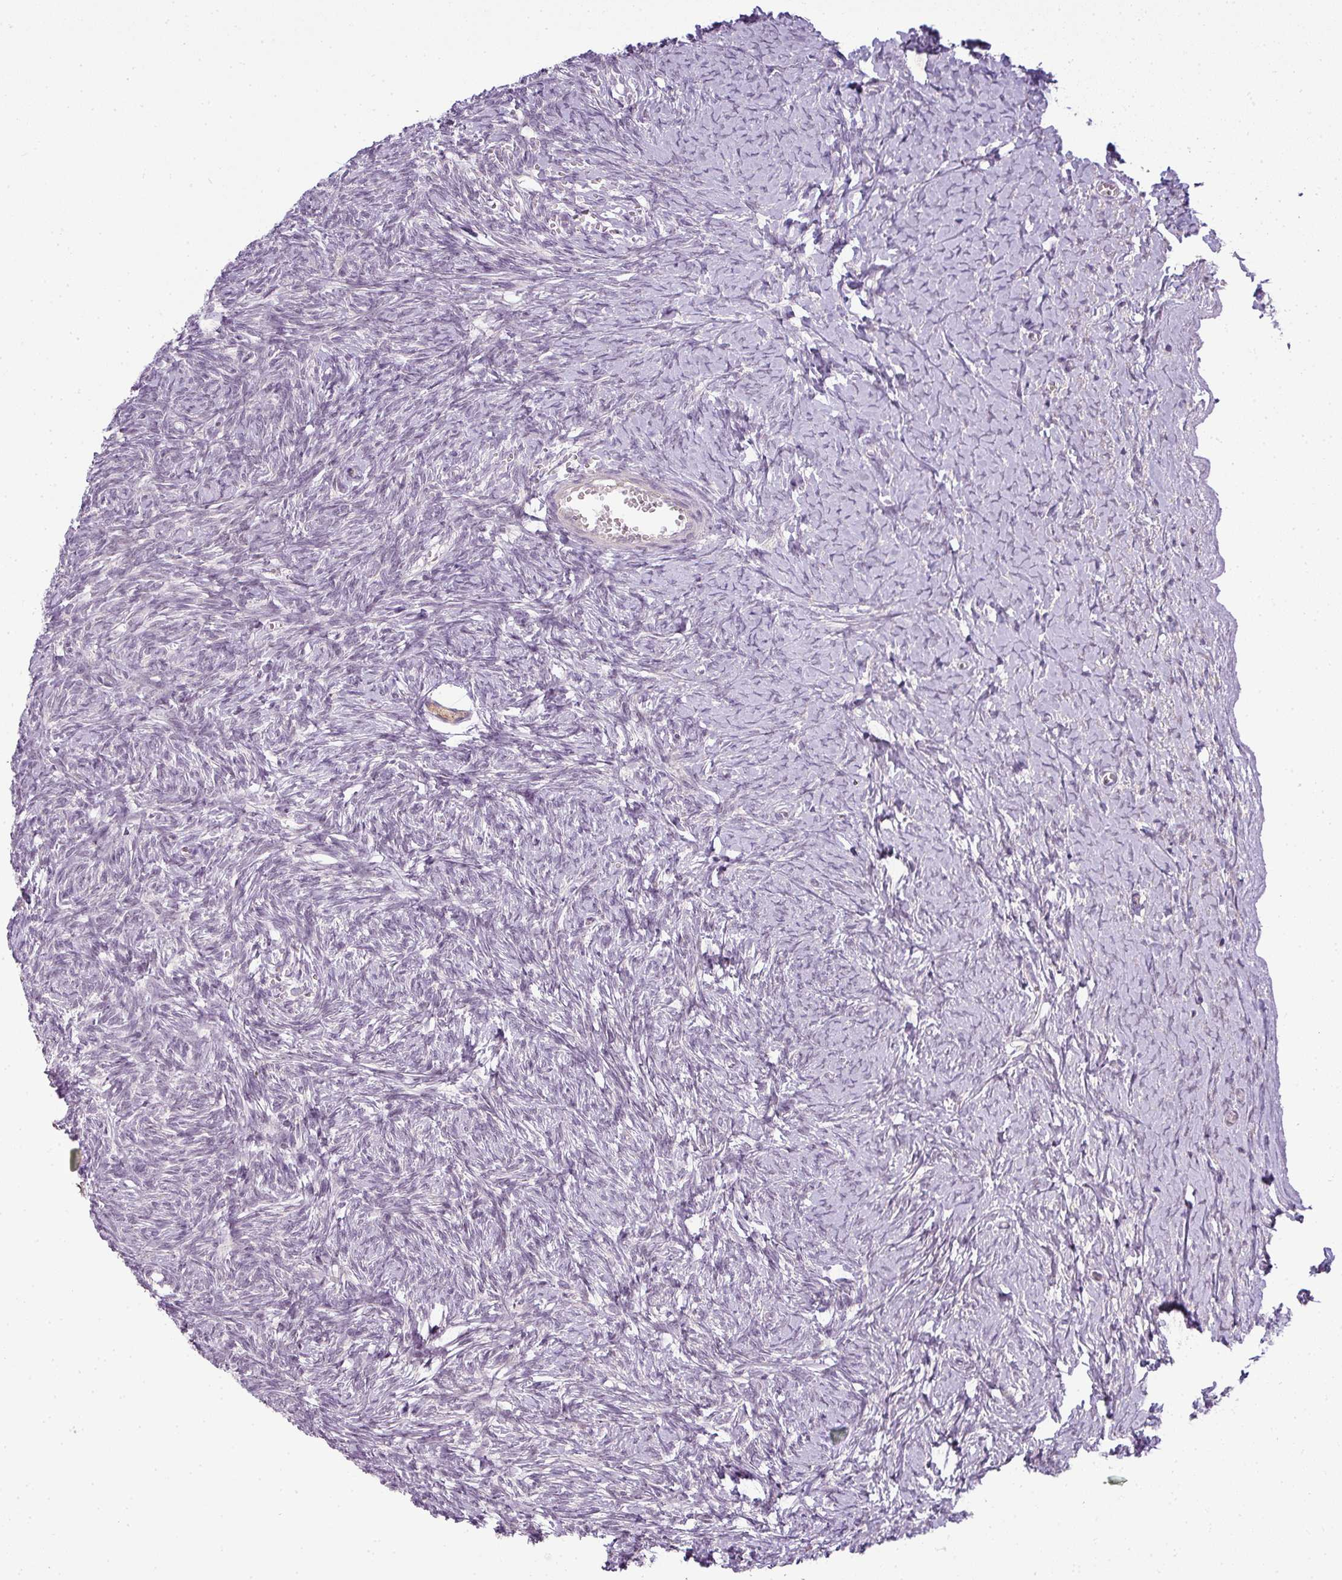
{"staining": {"intensity": "negative", "quantity": "none", "location": "none"}, "tissue": "ovary", "cell_type": "Ovarian stroma cells", "image_type": "normal", "snomed": [{"axis": "morphology", "description": "Normal tissue, NOS"}, {"axis": "topography", "description": "Ovary"}], "caption": "High magnification brightfield microscopy of benign ovary stained with DAB (brown) and counterstained with hematoxylin (blue): ovarian stroma cells show no significant staining.", "gene": "LY75", "patient": {"sex": "female", "age": 39}}